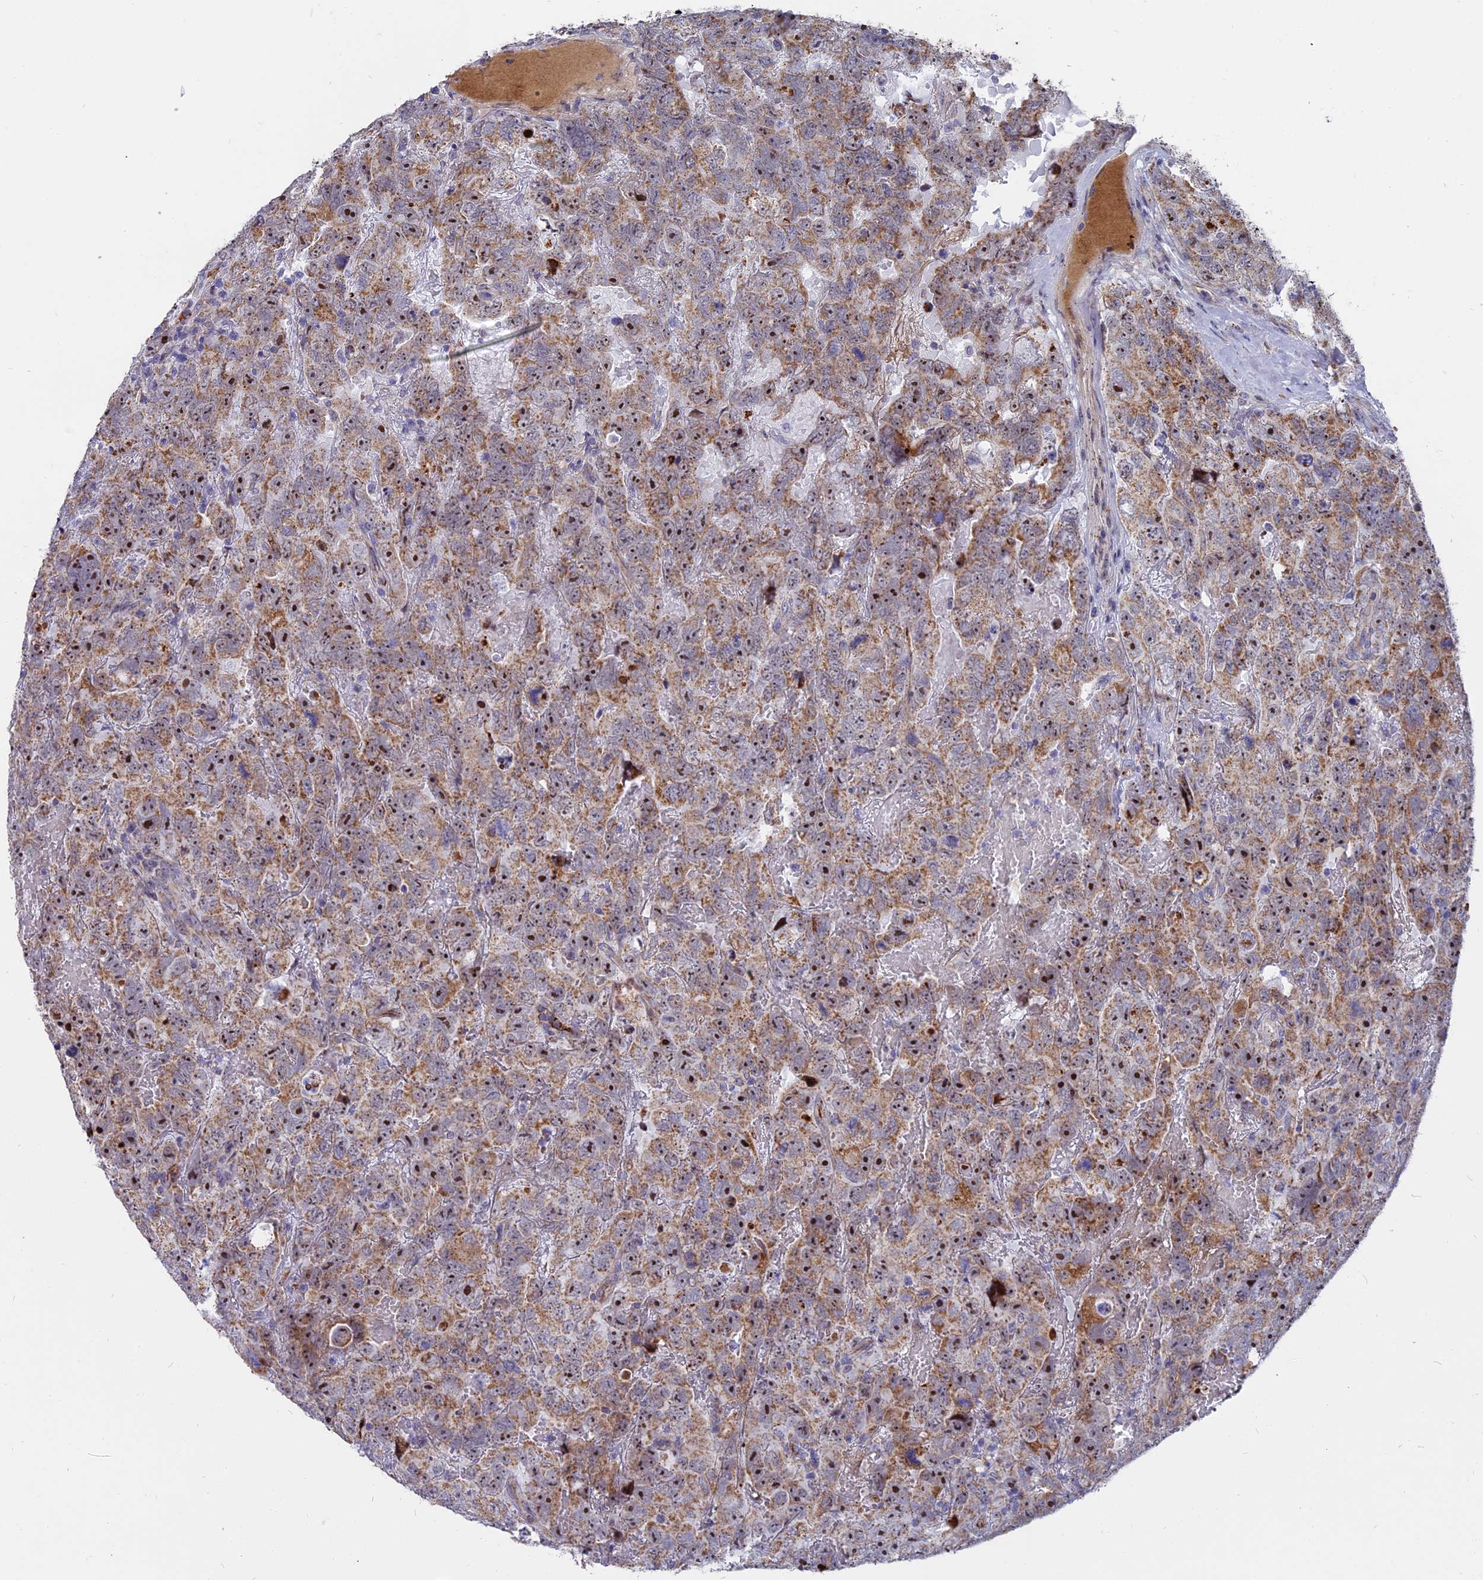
{"staining": {"intensity": "moderate", "quantity": ">75%", "location": "cytoplasmic/membranous,nuclear"}, "tissue": "testis cancer", "cell_type": "Tumor cells", "image_type": "cancer", "snomed": [{"axis": "morphology", "description": "Carcinoma, Embryonal, NOS"}, {"axis": "topography", "description": "Testis"}], "caption": "IHC of human embryonal carcinoma (testis) shows medium levels of moderate cytoplasmic/membranous and nuclear staining in approximately >75% of tumor cells.", "gene": "DTWD1", "patient": {"sex": "male", "age": 45}}